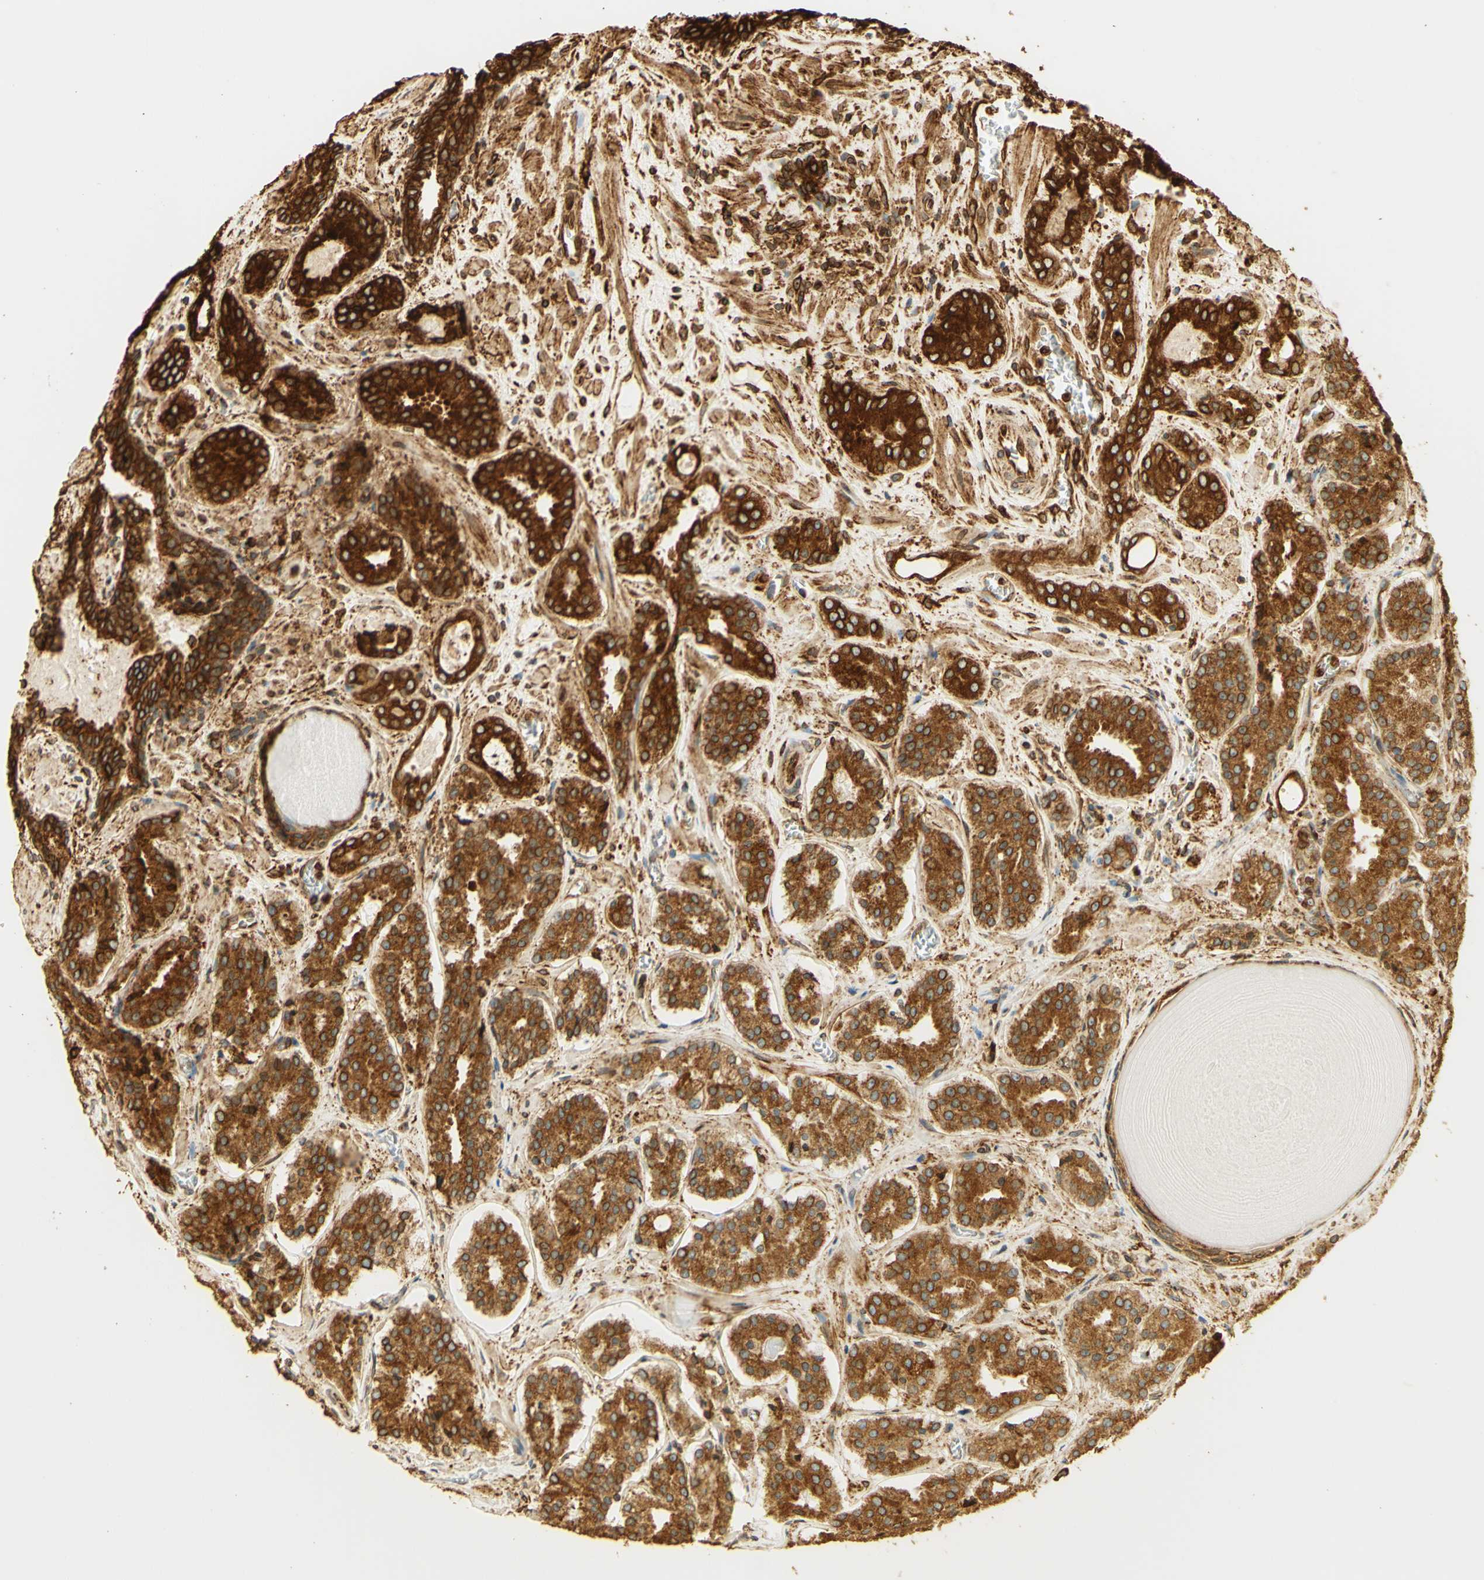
{"staining": {"intensity": "strong", "quantity": ">75%", "location": "cytoplasmic/membranous"}, "tissue": "prostate cancer", "cell_type": "Tumor cells", "image_type": "cancer", "snomed": [{"axis": "morphology", "description": "Adenocarcinoma, High grade"}, {"axis": "topography", "description": "Prostate"}], "caption": "Brown immunohistochemical staining in prostate cancer reveals strong cytoplasmic/membranous positivity in about >75% of tumor cells.", "gene": "CANX", "patient": {"sex": "male", "age": 60}}